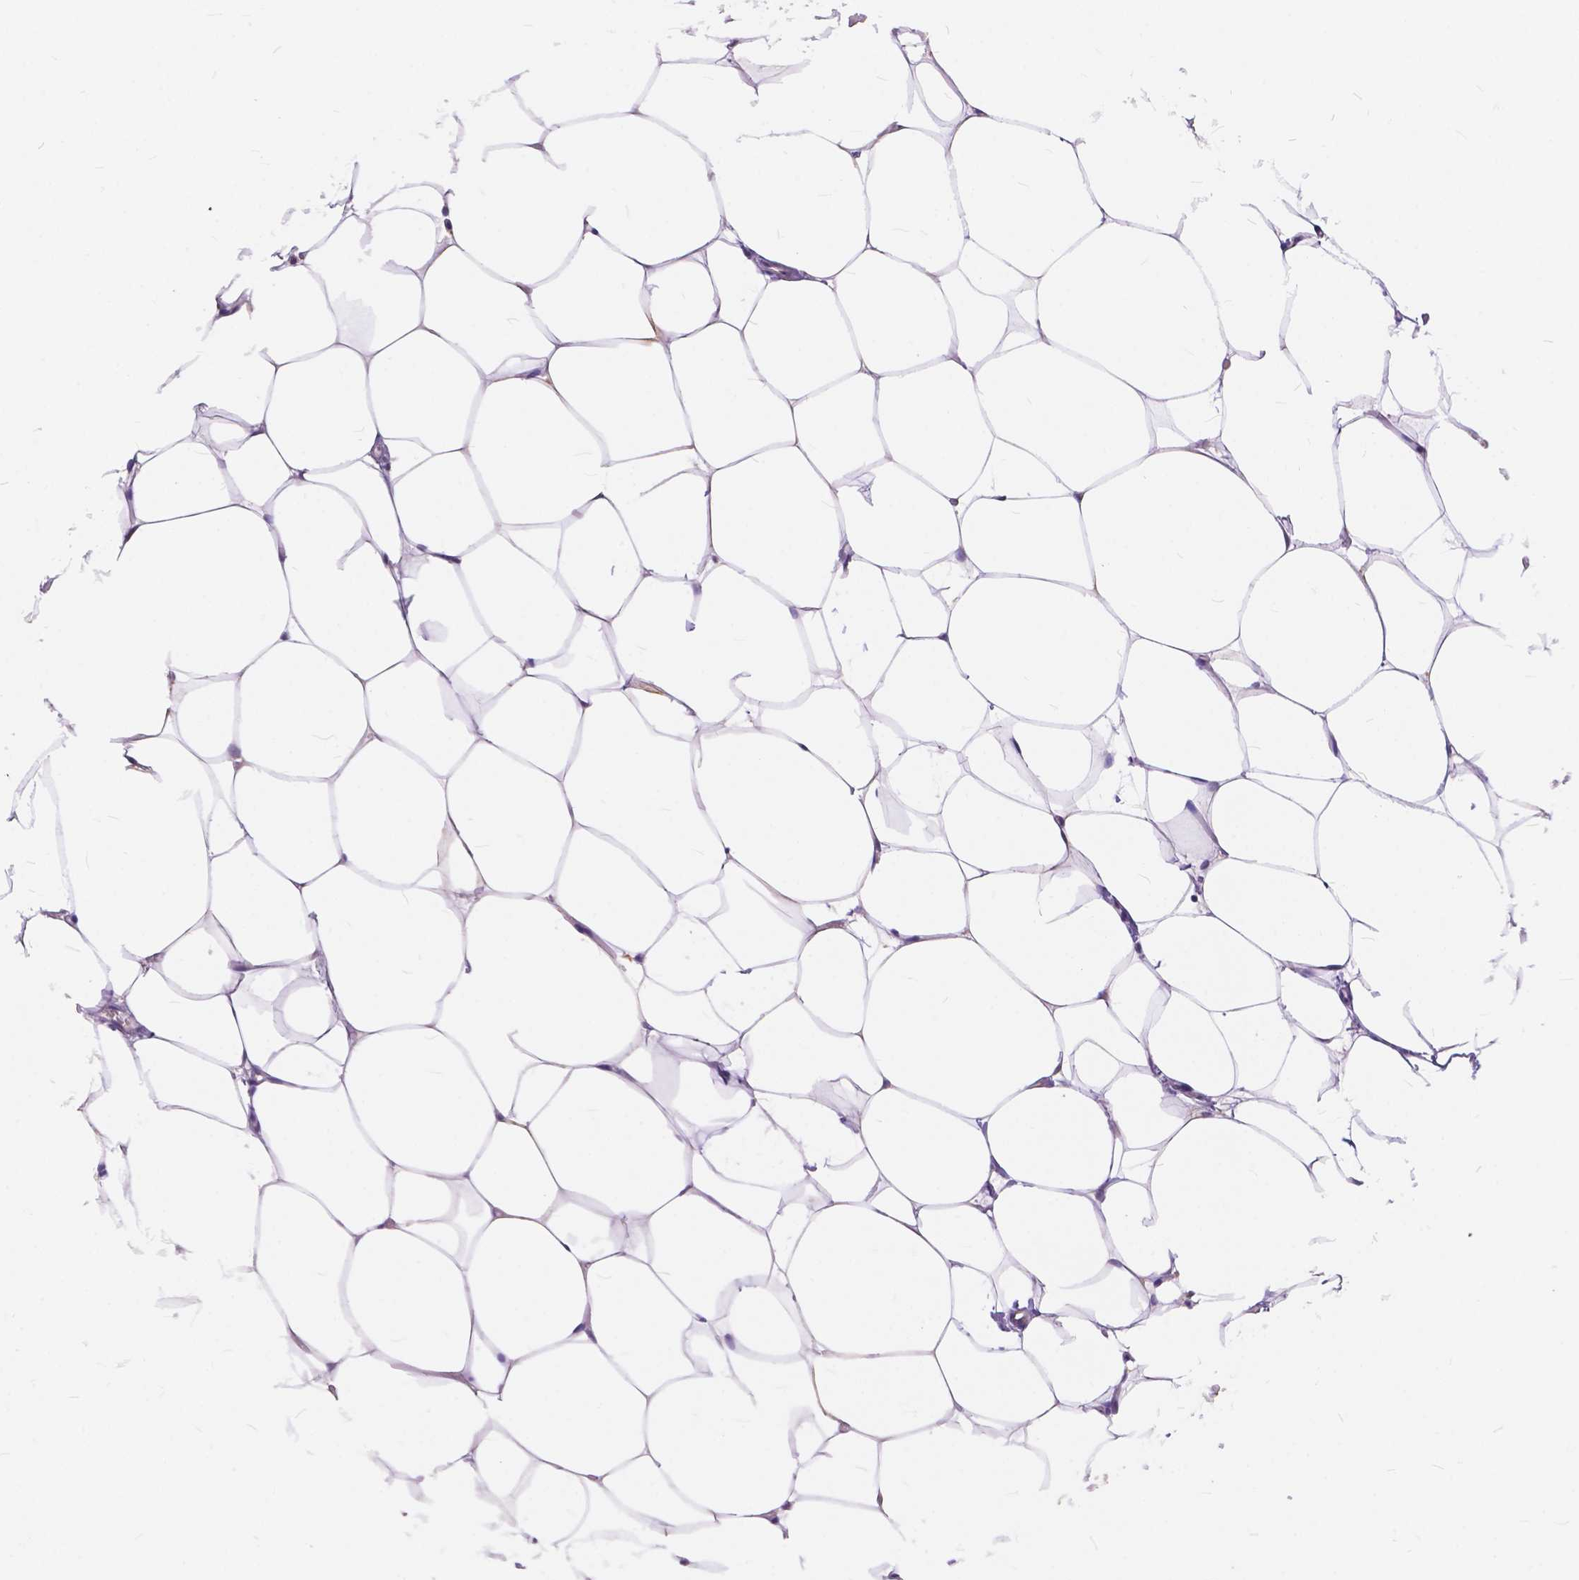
{"staining": {"intensity": "weak", "quantity": "25%-75%", "location": "cytoplasmic/membranous"}, "tissue": "breast", "cell_type": "Adipocytes", "image_type": "normal", "snomed": [{"axis": "morphology", "description": "Normal tissue, NOS"}, {"axis": "topography", "description": "Breast"}], "caption": "Breast stained with a protein marker shows weak staining in adipocytes.", "gene": "FOXL2", "patient": {"sex": "female", "age": 27}}